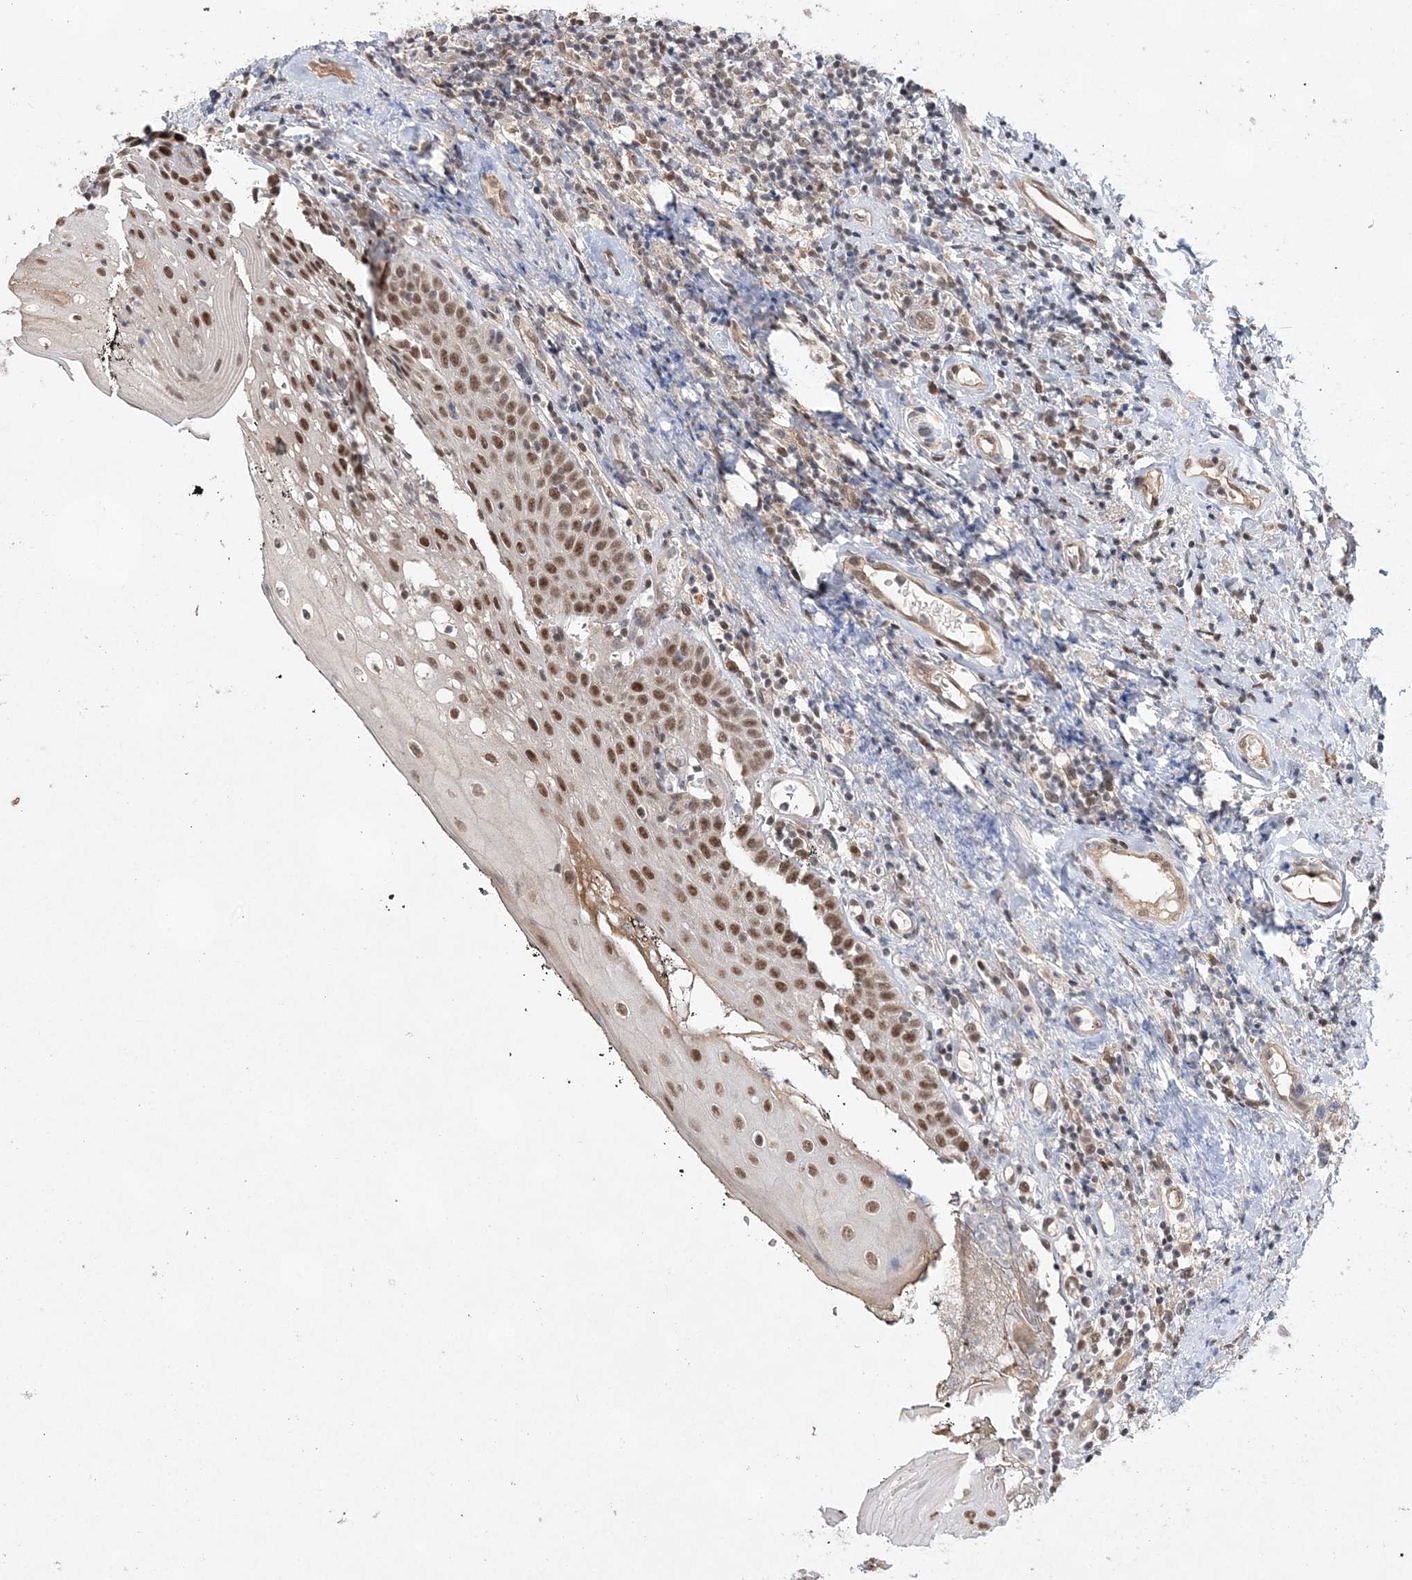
{"staining": {"intensity": "moderate", "quantity": ">75%", "location": "nuclear"}, "tissue": "oral mucosa", "cell_type": "Squamous epithelial cells", "image_type": "normal", "snomed": [{"axis": "morphology", "description": "Normal tissue, NOS"}, {"axis": "topography", "description": "Oral tissue"}], "caption": "Immunohistochemical staining of unremarkable oral mucosa demonstrates >75% levels of moderate nuclear protein expression in approximately >75% of squamous epithelial cells.", "gene": "TMEM132B", "patient": {"sex": "male", "age": 74}}